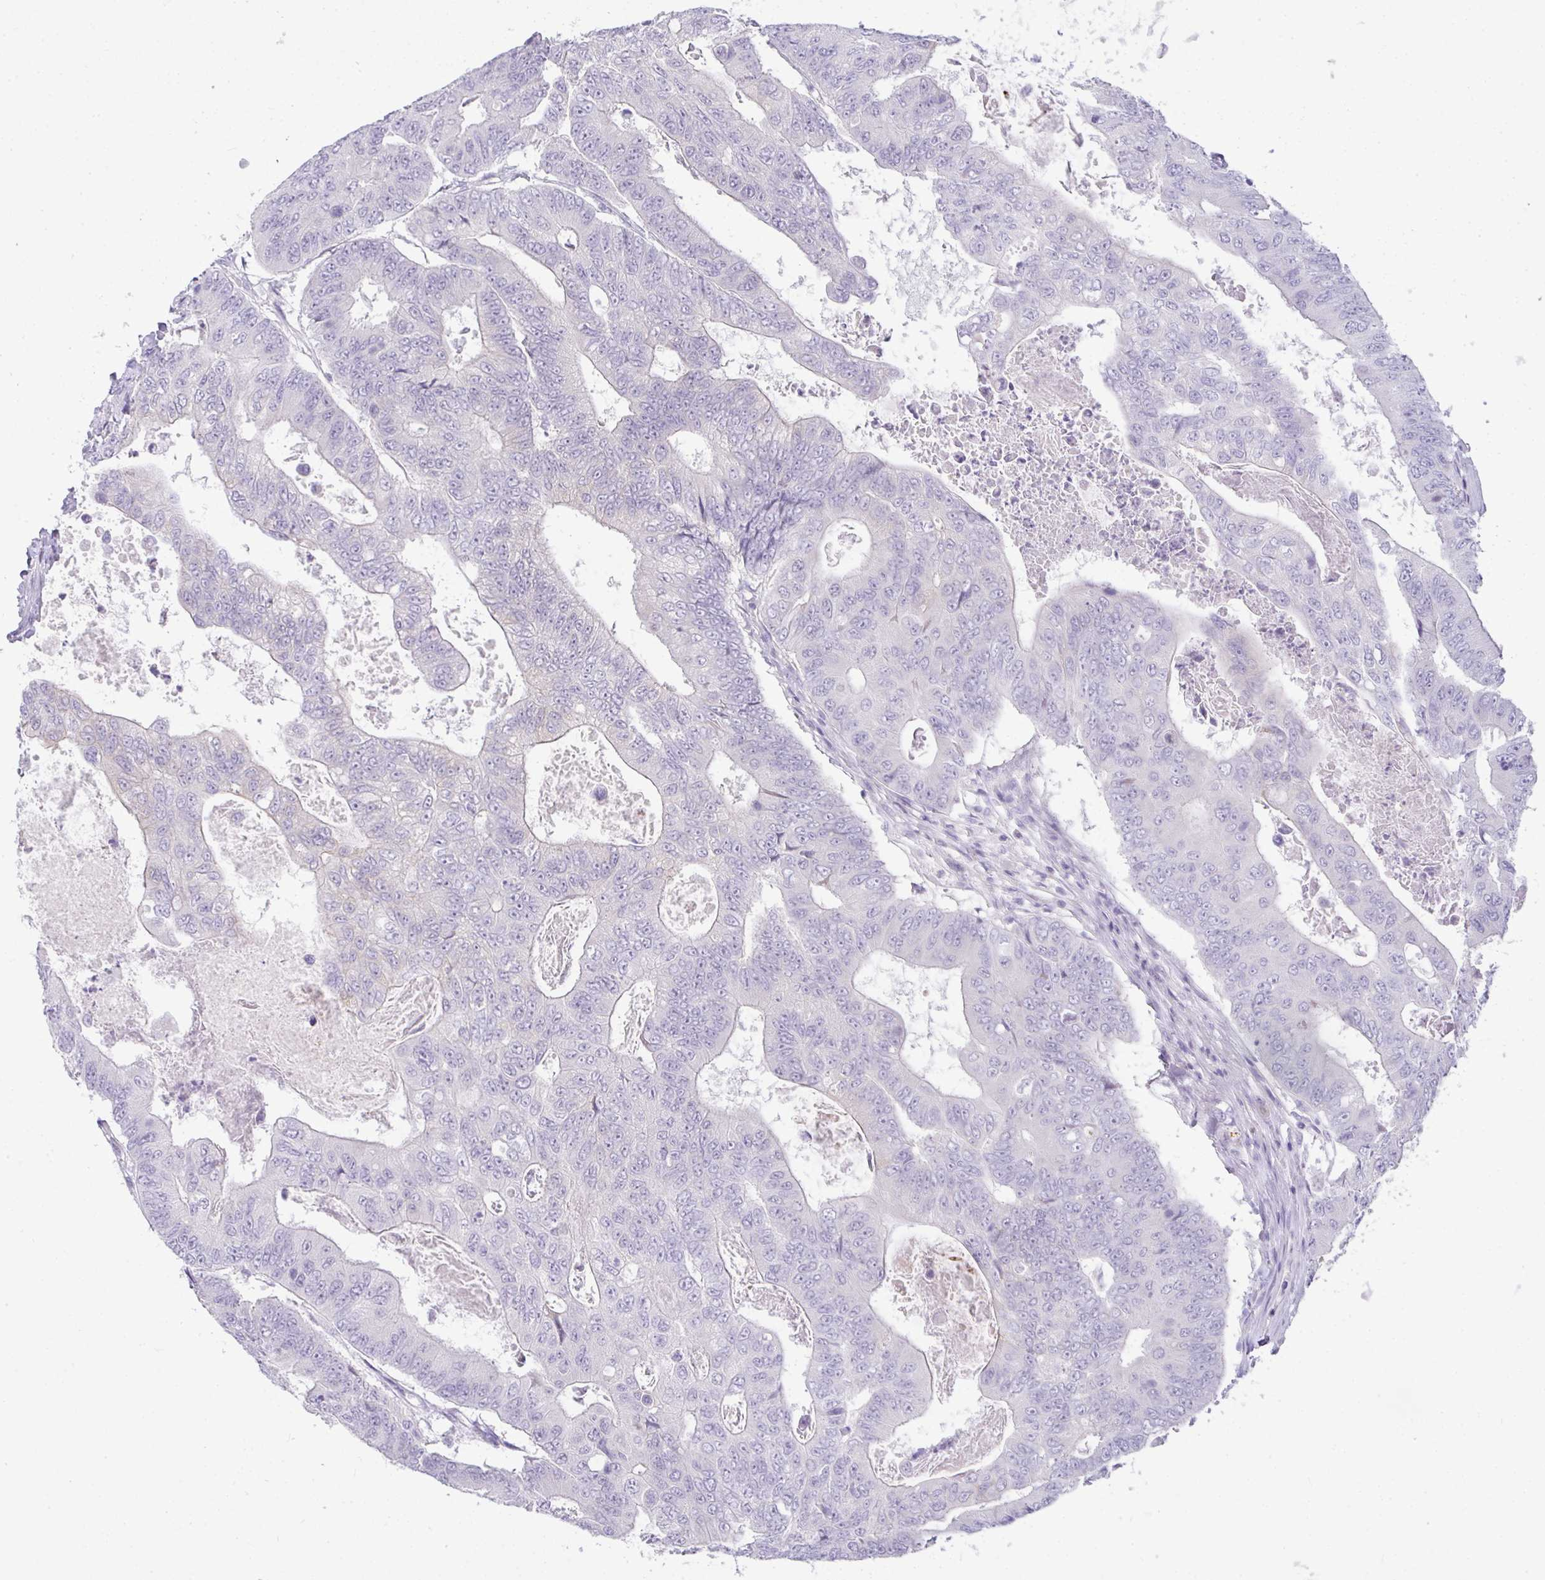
{"staining": {"intensity": "negative", "quantity": "none", "location": "none"}, "tissue": "colorectal cancer", "cell_type": "Tumor cells", "image_type": "cancer", "snomed": [{"axis": "morphology", "description": "Adenocarcinoma, NOS"}, {"axis": "topography", "description": "Colon"}], "caption": "A micrograph of colorectal adenocarcinoma stained for a protein exhibits no brown staining in tumor cells.", "gene": "LIPE", "patient": {"sex": "female", "age": 48}}